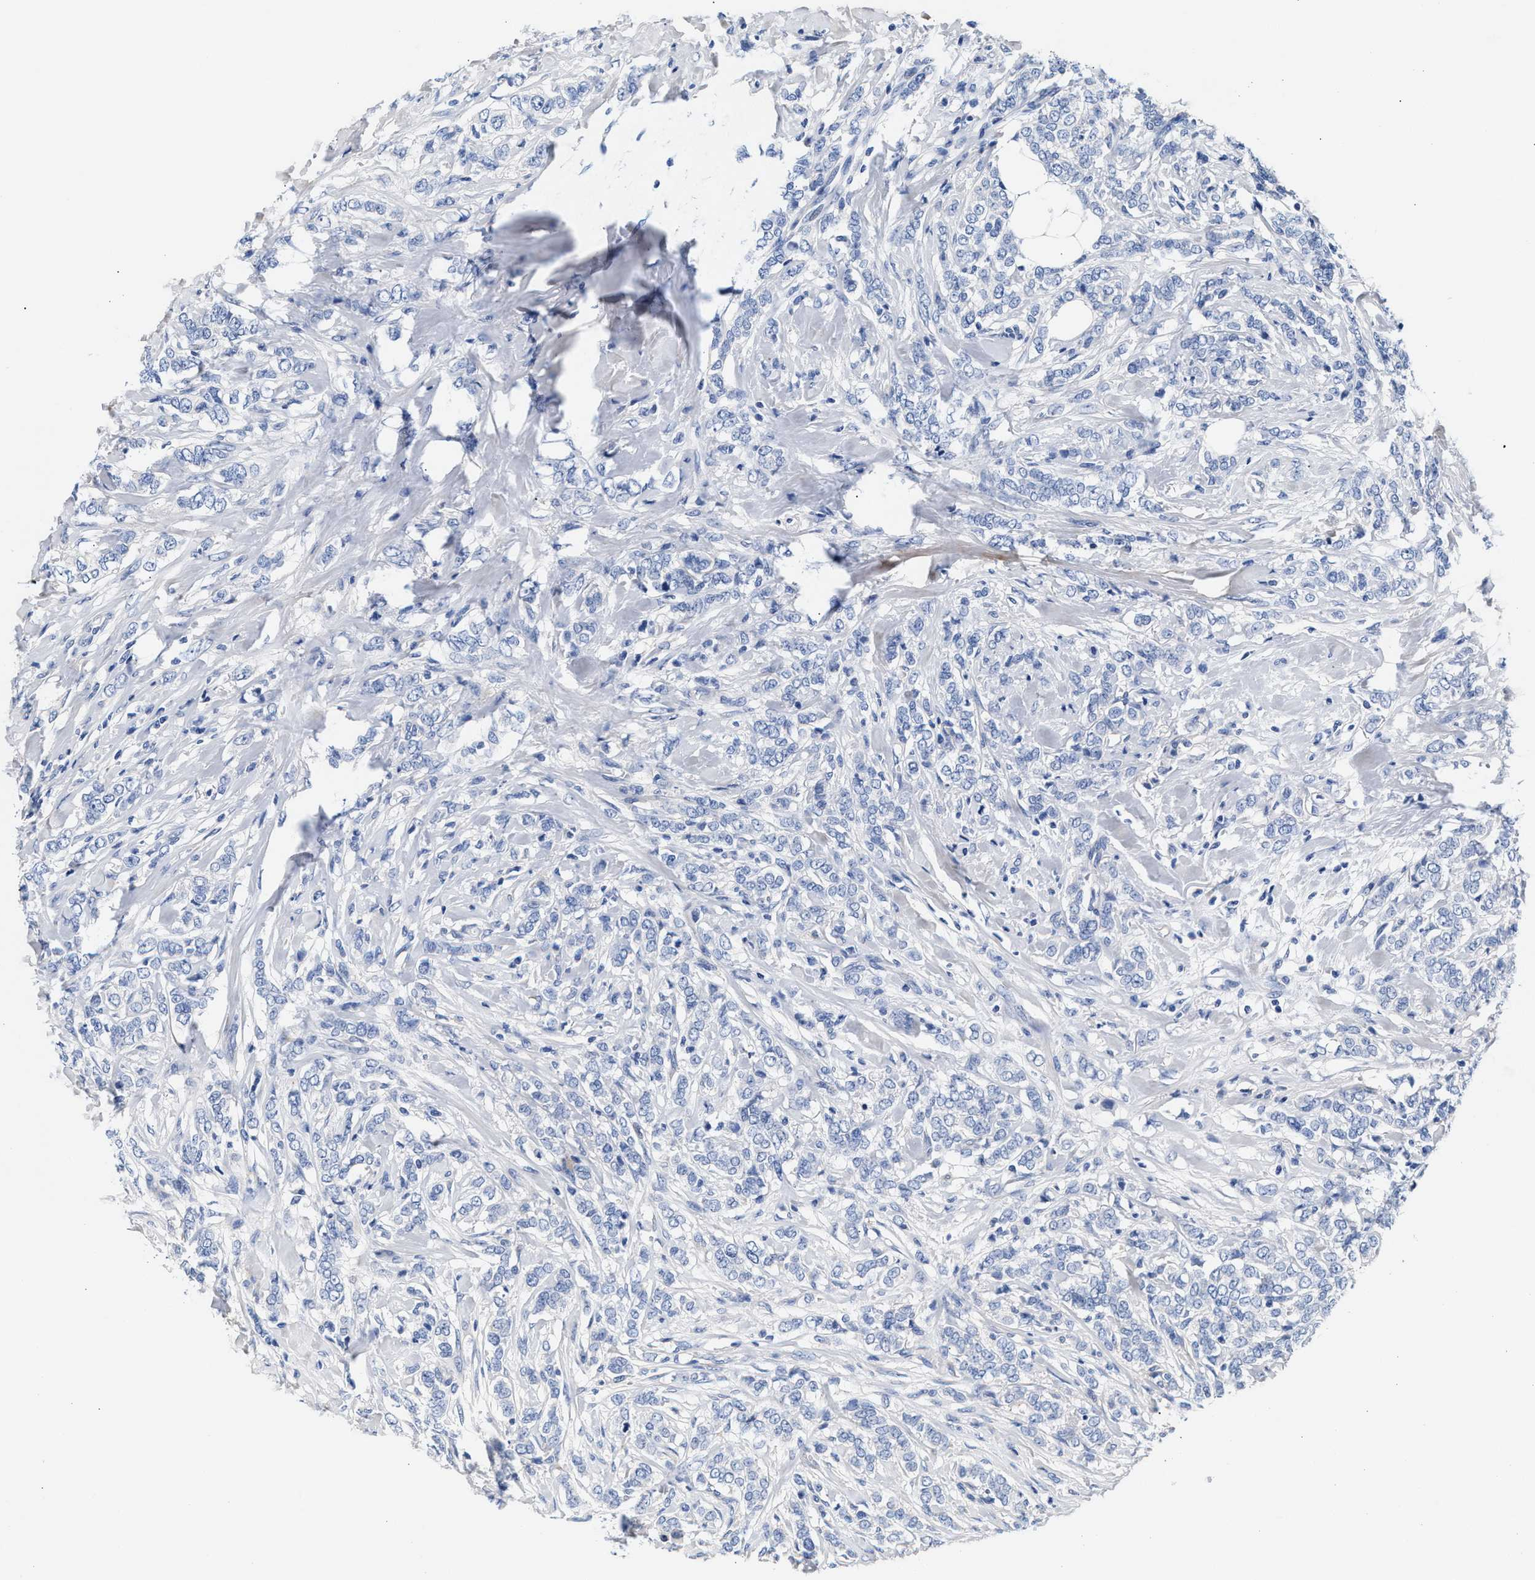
{"staining": {"intensity": "negative", "quantity": "none", "location": "none"}, "tissue": "breast cancer", "cell_type": "Tumor cells", "image_type": "cancer", "snomed": [{"axis": "morphology", "description": "Lobular carcinoma"}, {"axis": "topography", "description": "Skin"}, {"axis": "topography", "description": "Breast"}], "caption": "Immunohistochemical staining of human breast cancer (lobular carcinoma) reveals no significant positivity in tumor cells.", "gene": "ACTL7B", "patient": {"sex": "female", "age": 46}}